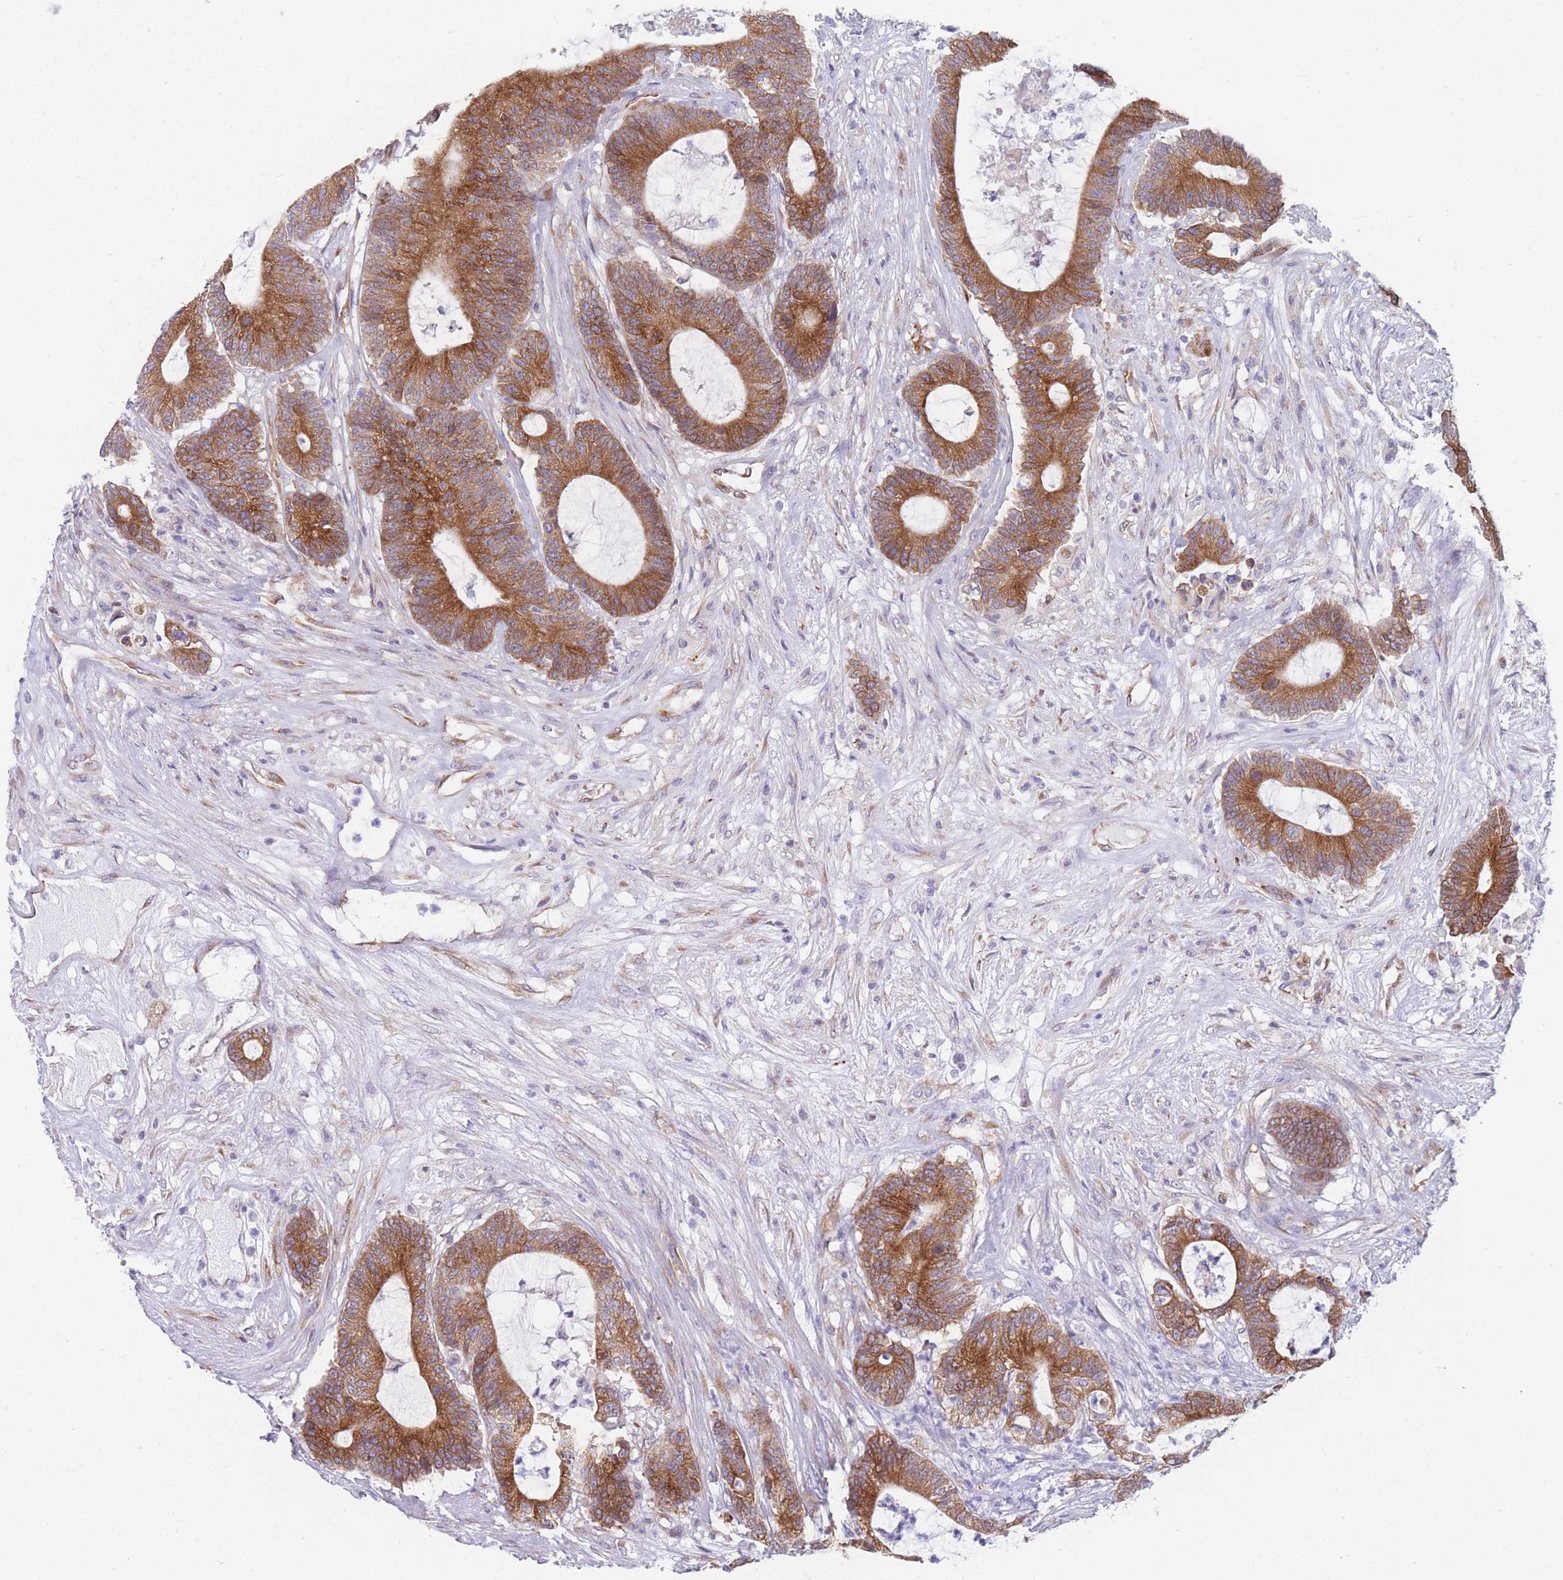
{"staining": {"intensity": "strong", "quantity": ">75%", "location": "cytoplasmic/membranous"}, "tissue": "colorectal cancer", "cell_type": "Tumor cells", "image_type": "cancer", "snomed": [{"axis": "morphology", "description": "Adenocarcinoma, NOS"}, {"axis": "topography", "description": "Colon"}], "caption": "Colorectal cancer (adenocarcinoma) tissue reveals strong cytoplasmic/membranous expression in approximately >75% of tumor cells Using DAB (brown) and hematoxylin (blue) stains, captured at high magnification using brightfield microscopy.", "gene": "AK9", "patient": {"sex": "female", "age": 84}}